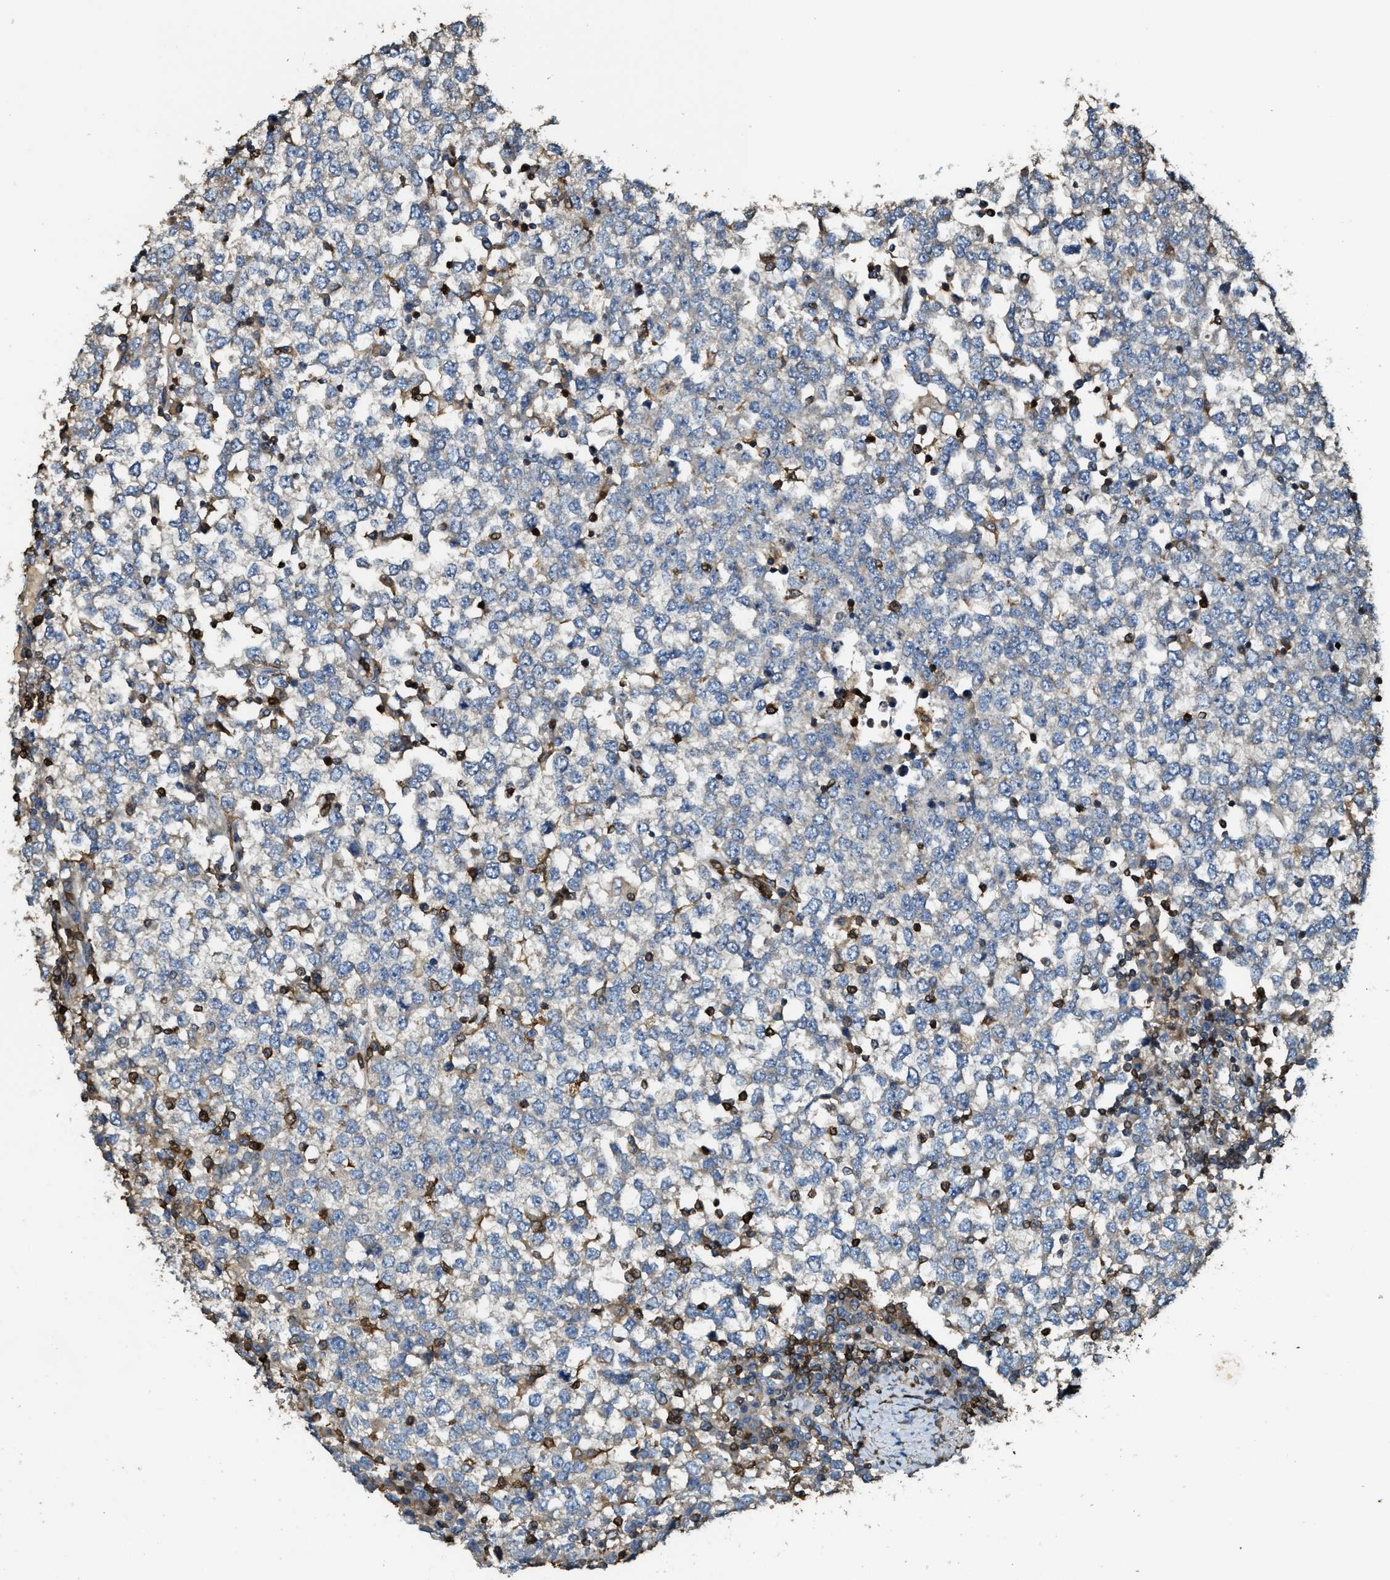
{"staining": {"intensity": "negative", "quantity": "none", "location": "none"}, "tissue": "testis cancer", "cell_type": "Tumor cells", "image_type": "cancer", "snomed": [{"axis": "morphology", "description": "Seminoma, NOS"}, {"axis": "topography", "description": "Testis"}], "caption": "The immunohistochemistry histopathology image has no significant expression in tumor cells of testis cancer tissue. The staining is performed using DAB brown chromogen with nuclei counter-stained in using hematoxylin.", "gene": "SERPINB5", "patient": {"sex": "male", "age": 65}}